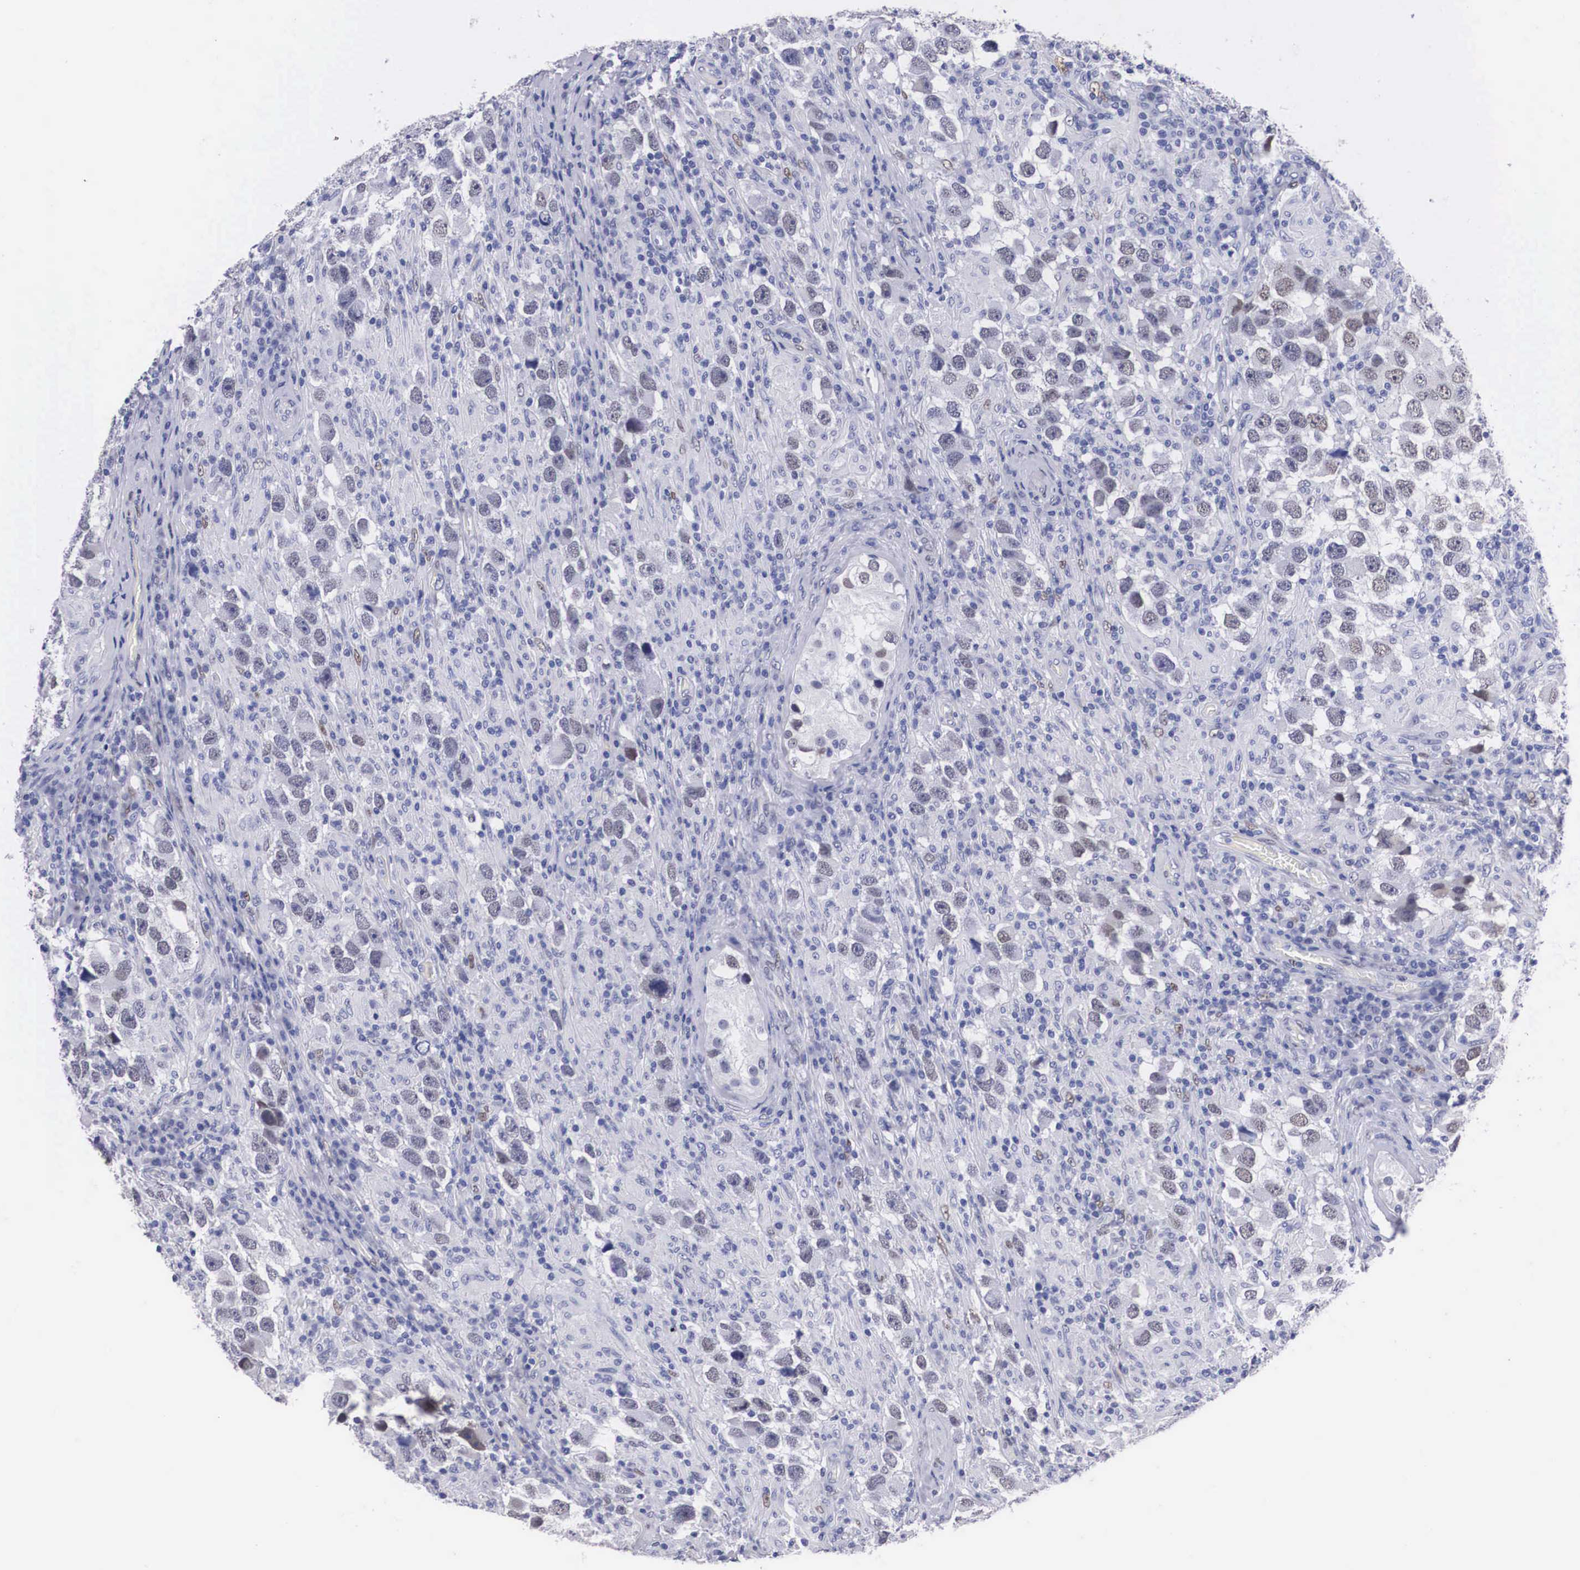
{"staining": {"intensity": "weak", "quantity": "<25%", "location": "nuclear"}, "tissue": "testis cancer", "cell_type": "Tumor cells", "image_type": "cancer", "snomed": [{"axis": "morphology", "description": "Carcinoma, Embryonal, NOS"}, {"axis": "topography", "description": "Testis"}], "caption": "Image shows no significant protein staining in tumor cells of embryonal carcinoma (testis).", "gene": "KHDRBS3", "patient": {"sex": "male", "age": 21}}